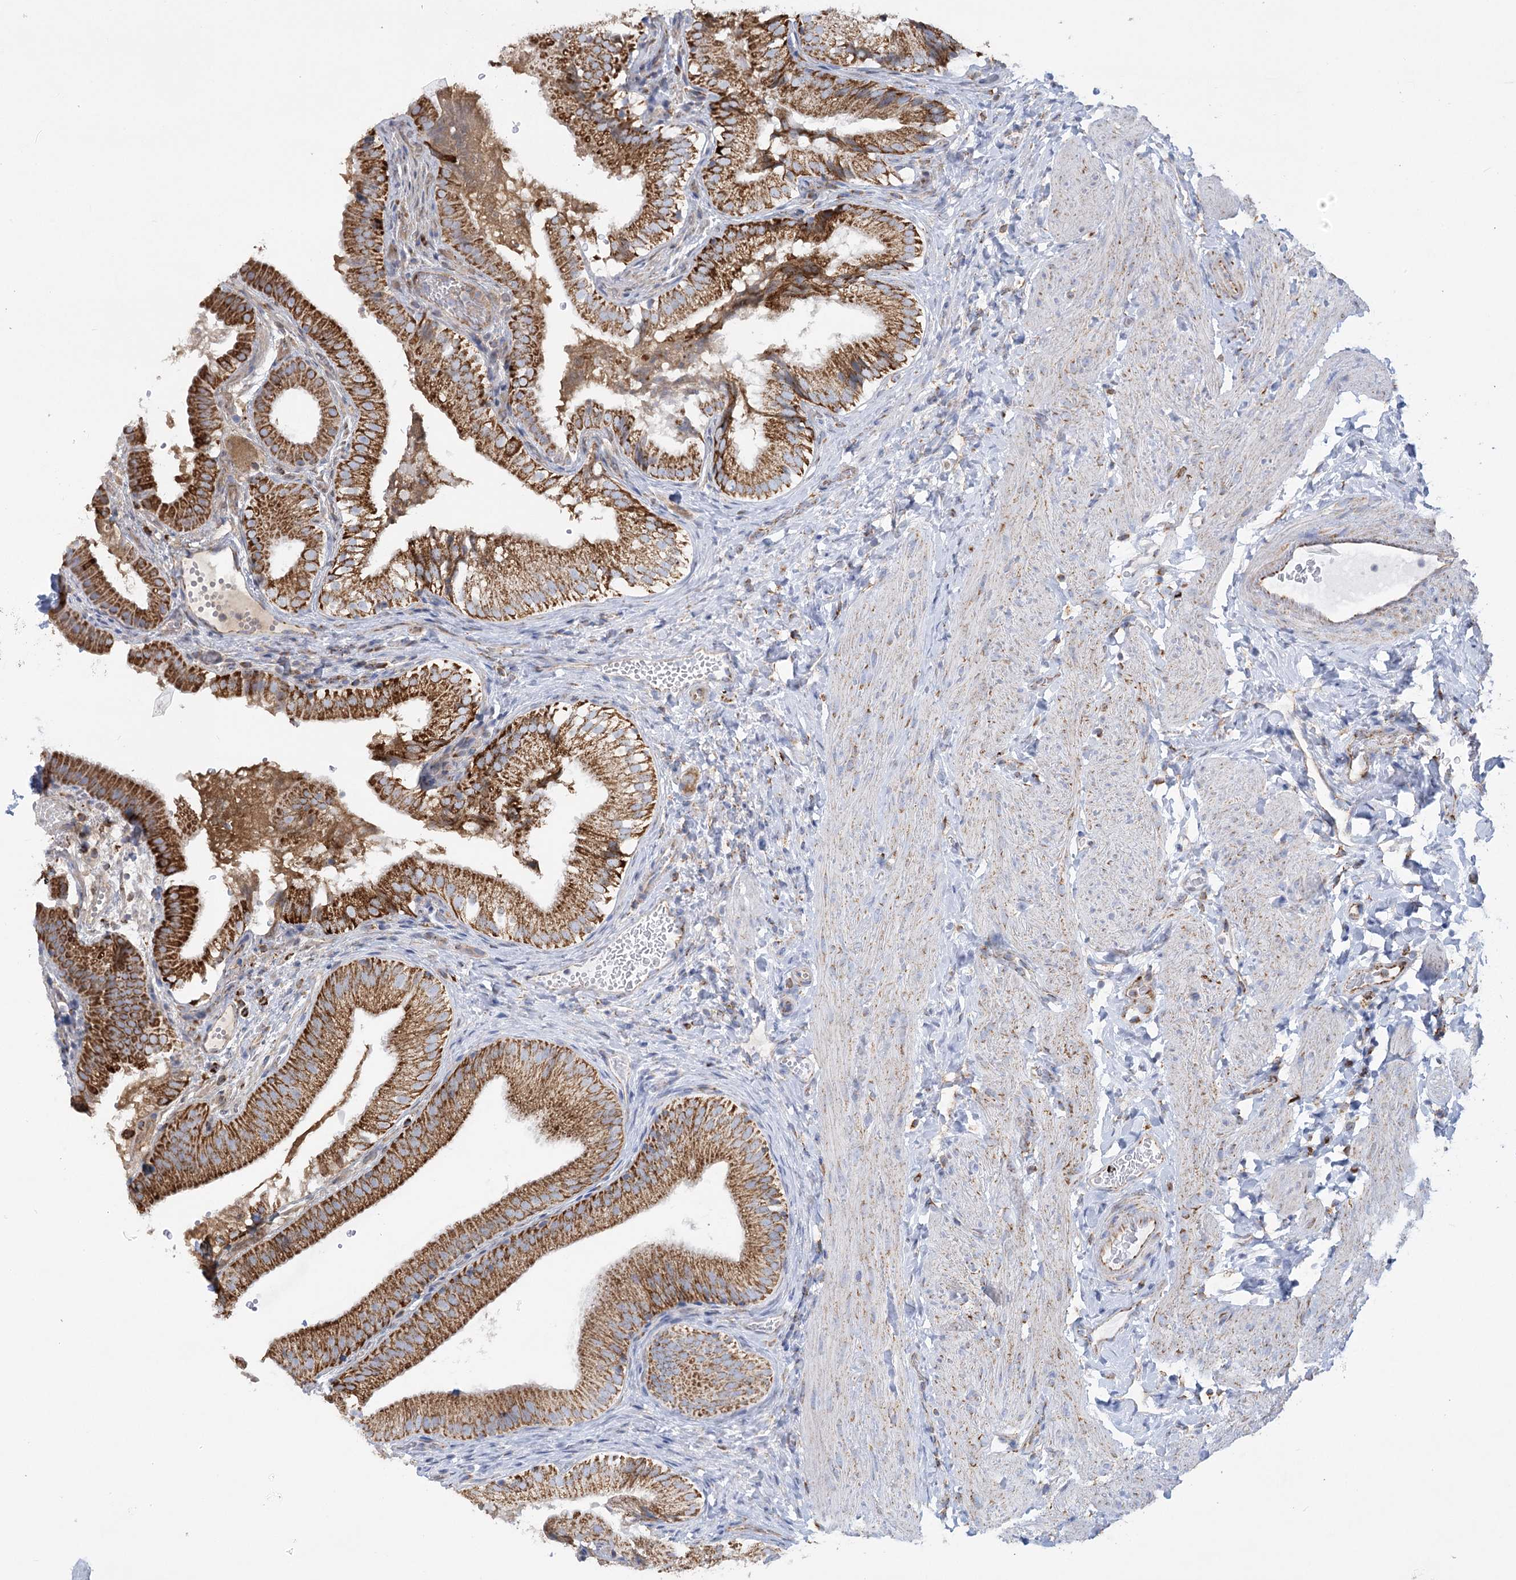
{"staining": {"intensity": "strong", "quantity": ">75%", "location": "cytoplasmic/membranous"}, "tissue": "gallbladder", "cell_type": "Glandular cells", "image_type": "normal", "snomed": [{"axis": "morphology", "description": "Normal tissue, NOS"}, {"axis": "topography", "description": "Gallbladder"}], "caption": "A high-resolution micrograph shows immunohistochemistry (IHC) staining of unremarkable gallbladder, which demonstrates strong cytoplasmic/membranous staining in approximately >75% of glandular cells. Immunohistochemistry (ihc) stains the protein in brown and the nuclei are stained blue.", "gene": "DHTKD1", "patient": {"sex": "female", "age": 30}}